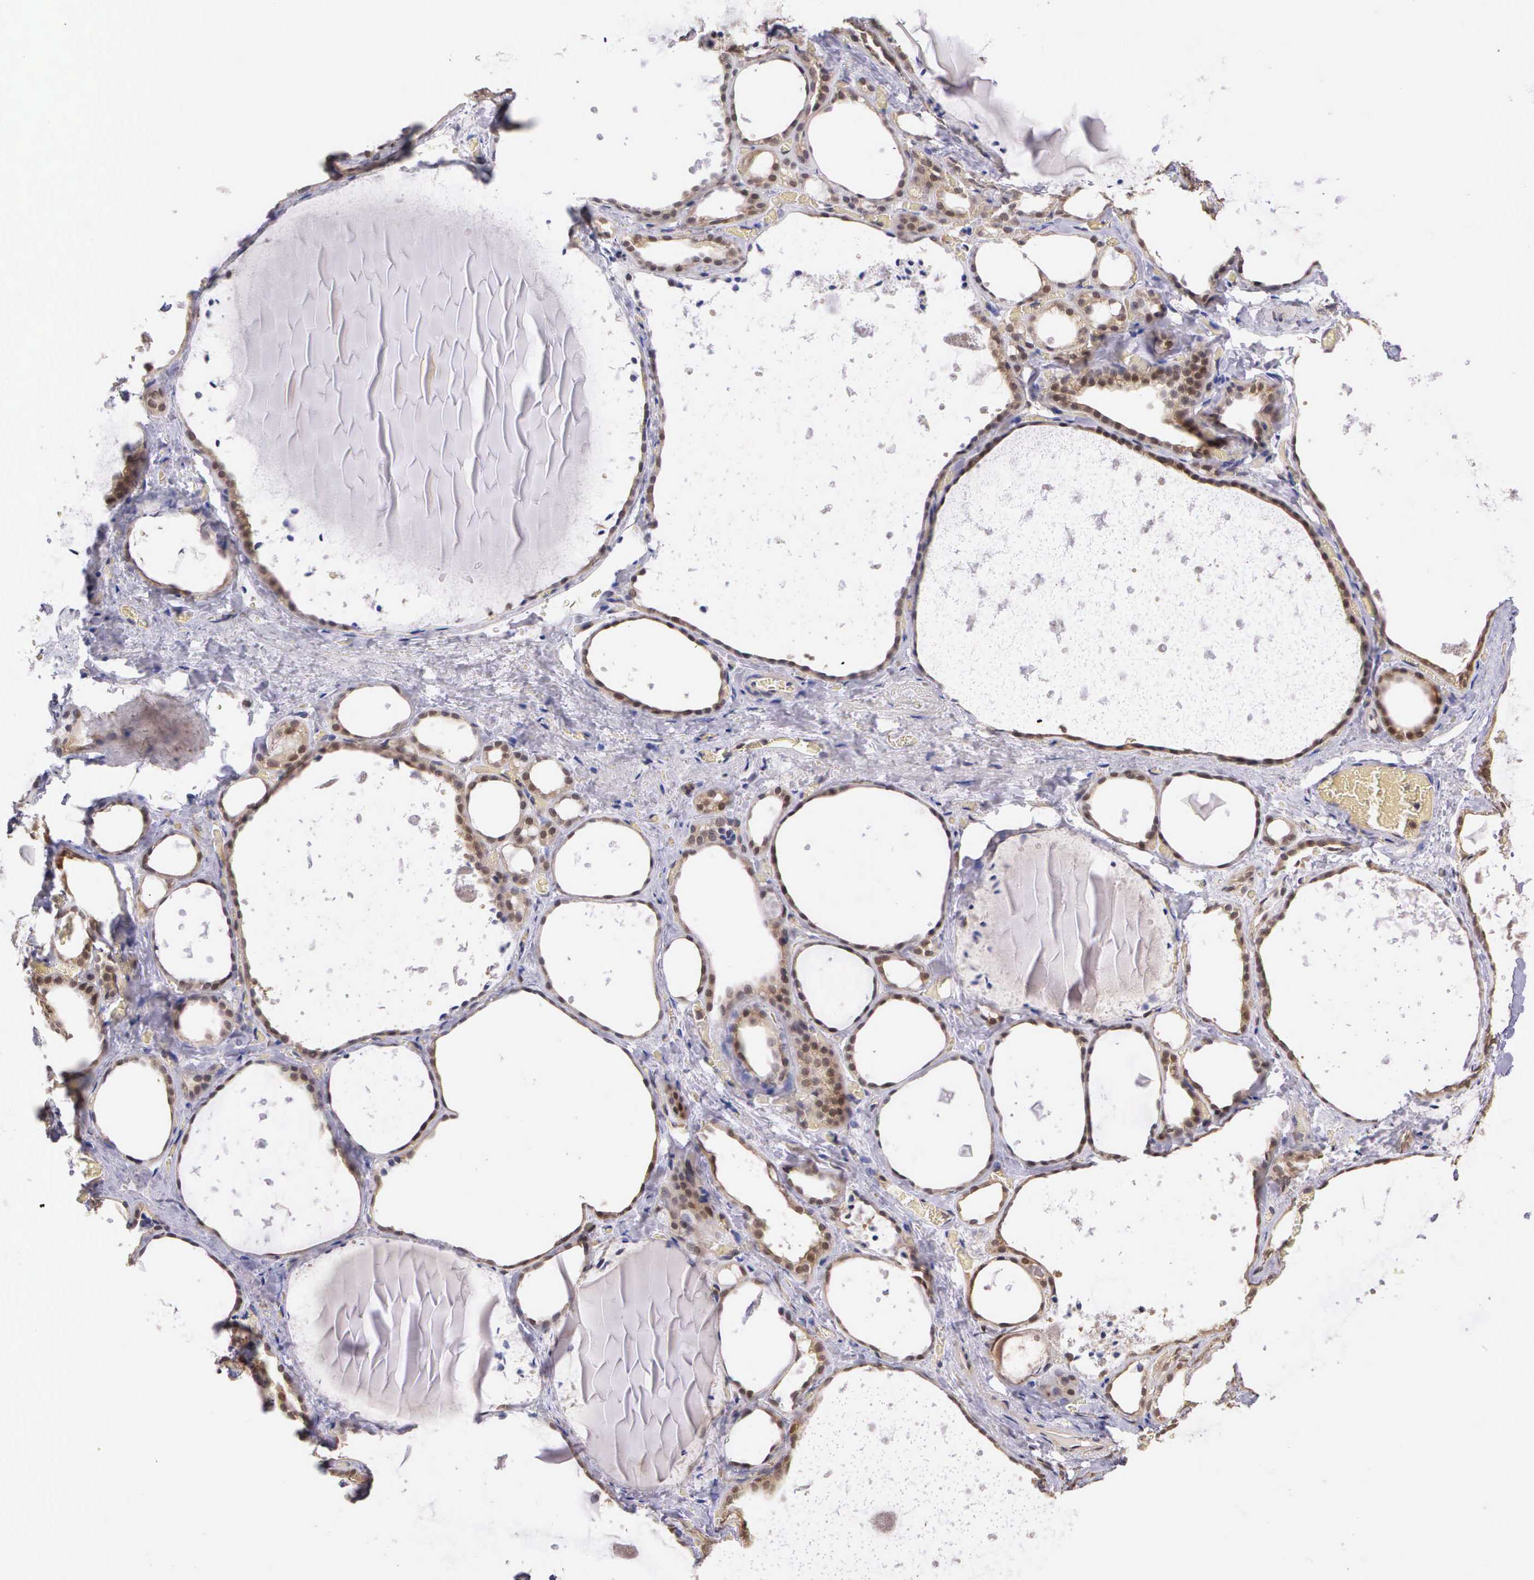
{"staining": {"intensity": "strong", "quantity": ">75%", "location": "cytoplasmic/membranous"}, "tissue": "thyroid gland", "cell_type": "Glandular cells", "image_type": "normal", "snomed": [{"axis": "morphology", "description": "Normal tissue, NOS"}, {"axis": "topography", "description": "Thyroid gland"}], "caption": "Thyroid gland stained with immunohistochemistry shows strong cytoplasmic/membranous expression in about >75% of glandular cells.", "gene": "IGBP1P2", "patient": {"sex": "male", "age": 76}}